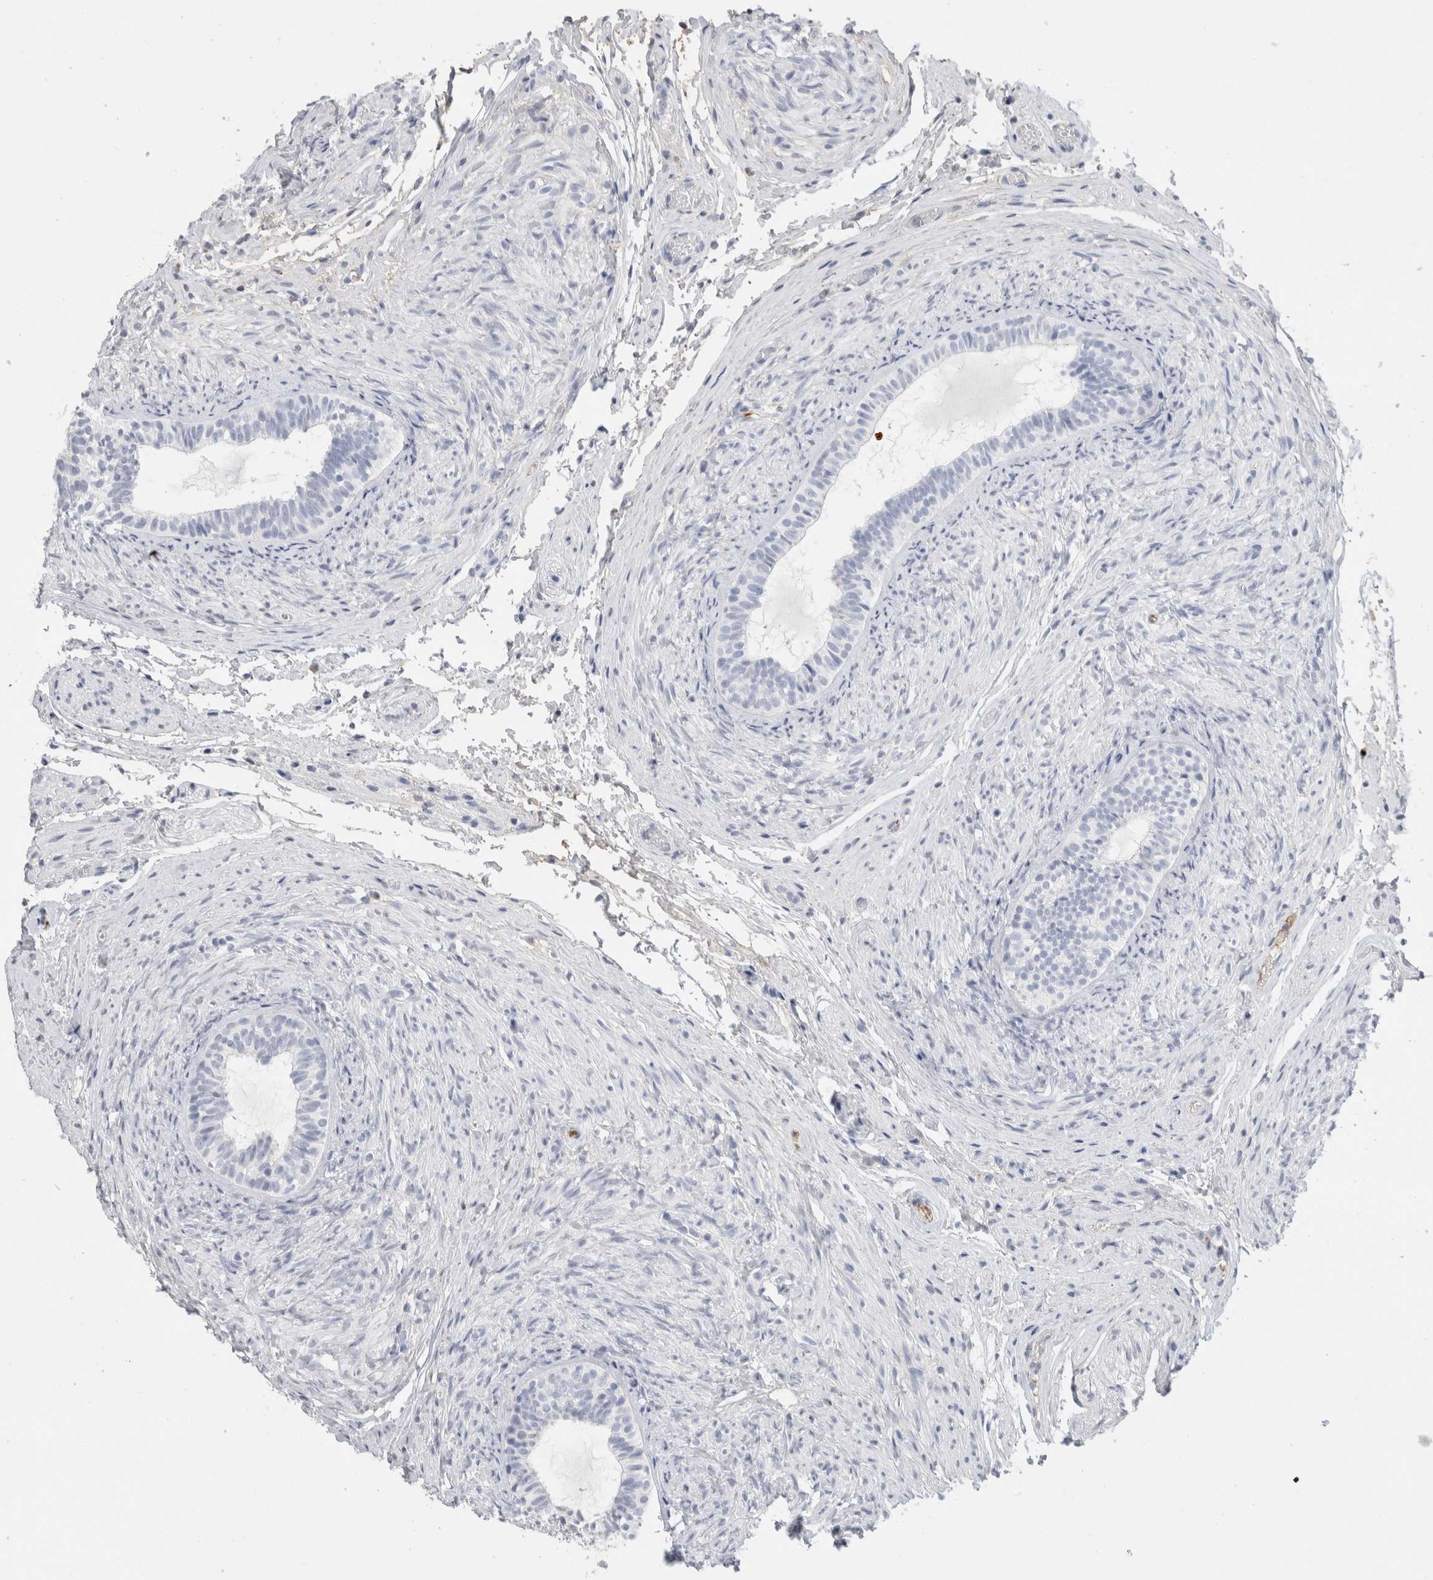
{"staining": {"intensity": "negative", "quantity": "none", "location": "none"}, "tissue": "epididymis", "cell_type": "Glandular cells", "image_type": "normal", "snomed": [{"axis": "morphology", "description": "Normal tissue, NOS"}, {"axis": "topography", "description": "Epididymis"}], "caption": "Micrograph shows no protein staining in glandular cells of normal epididymis. (DAB (3,3'-diaminobenzidine) immunohistochemistry (IHC), high magnification).", "gene": "SCGB1A1", "patient": {"sex": "male", "age": 5}}